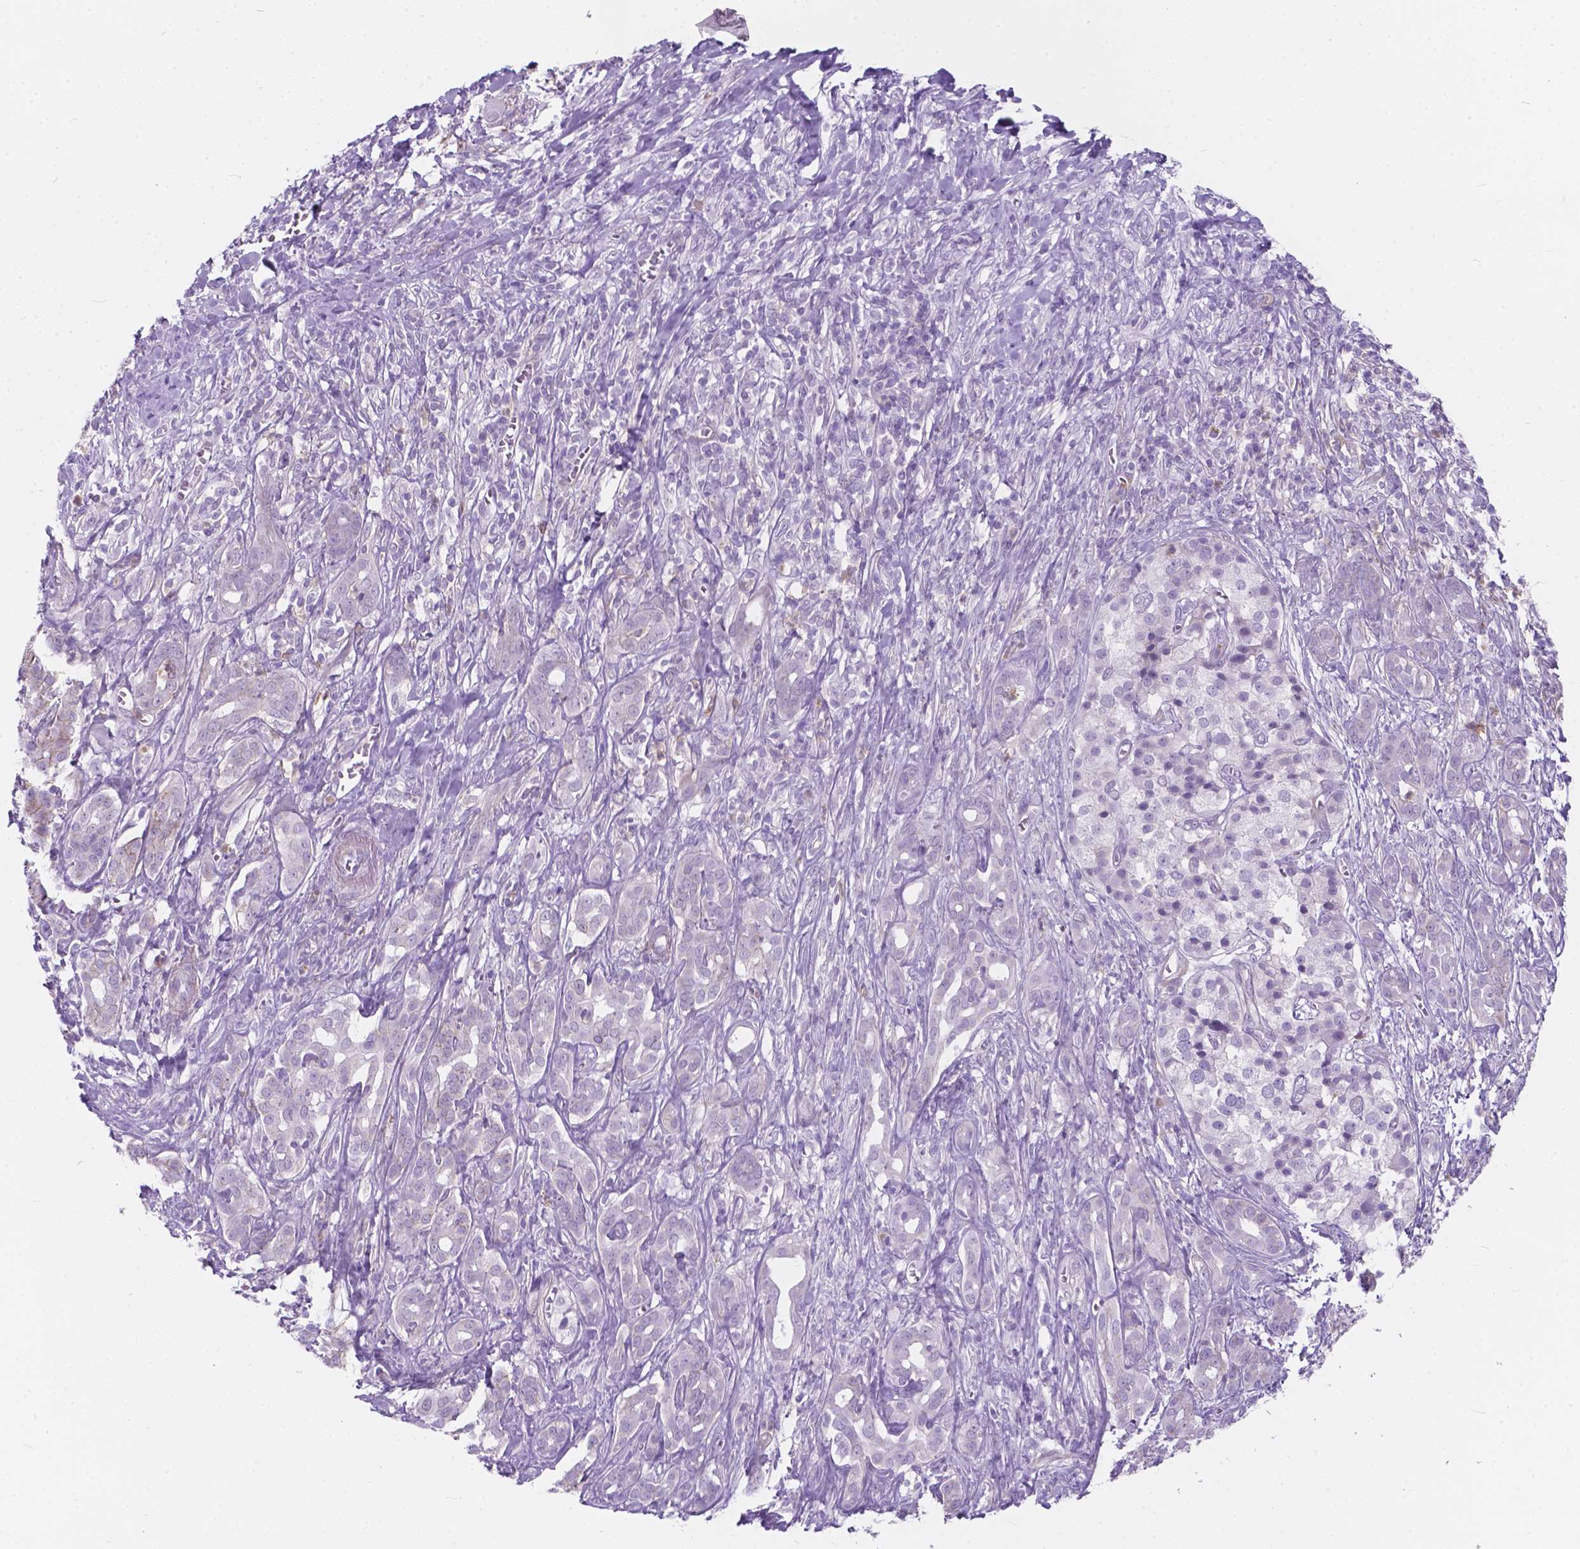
{"staining": {"intensity": "negative", "quantity": "none", "location": "none"}, "tissue": "pancreatic cancer", "cell_type": "Tumor cells", "image_type": "cancer", "snomed": [{"axis": "morphology", "description": "Adenocarcinoma, NOS"}, {"axis": "topography", "description": "Pancreas"}], "caption": "DAB immunohistochemical staining of pancreatic cancer (adenocarcinoma) exhibits no significant expression in tumor cells.", "gene": "KIAA0040", "patient": {"sex": "male", "age": 61}}